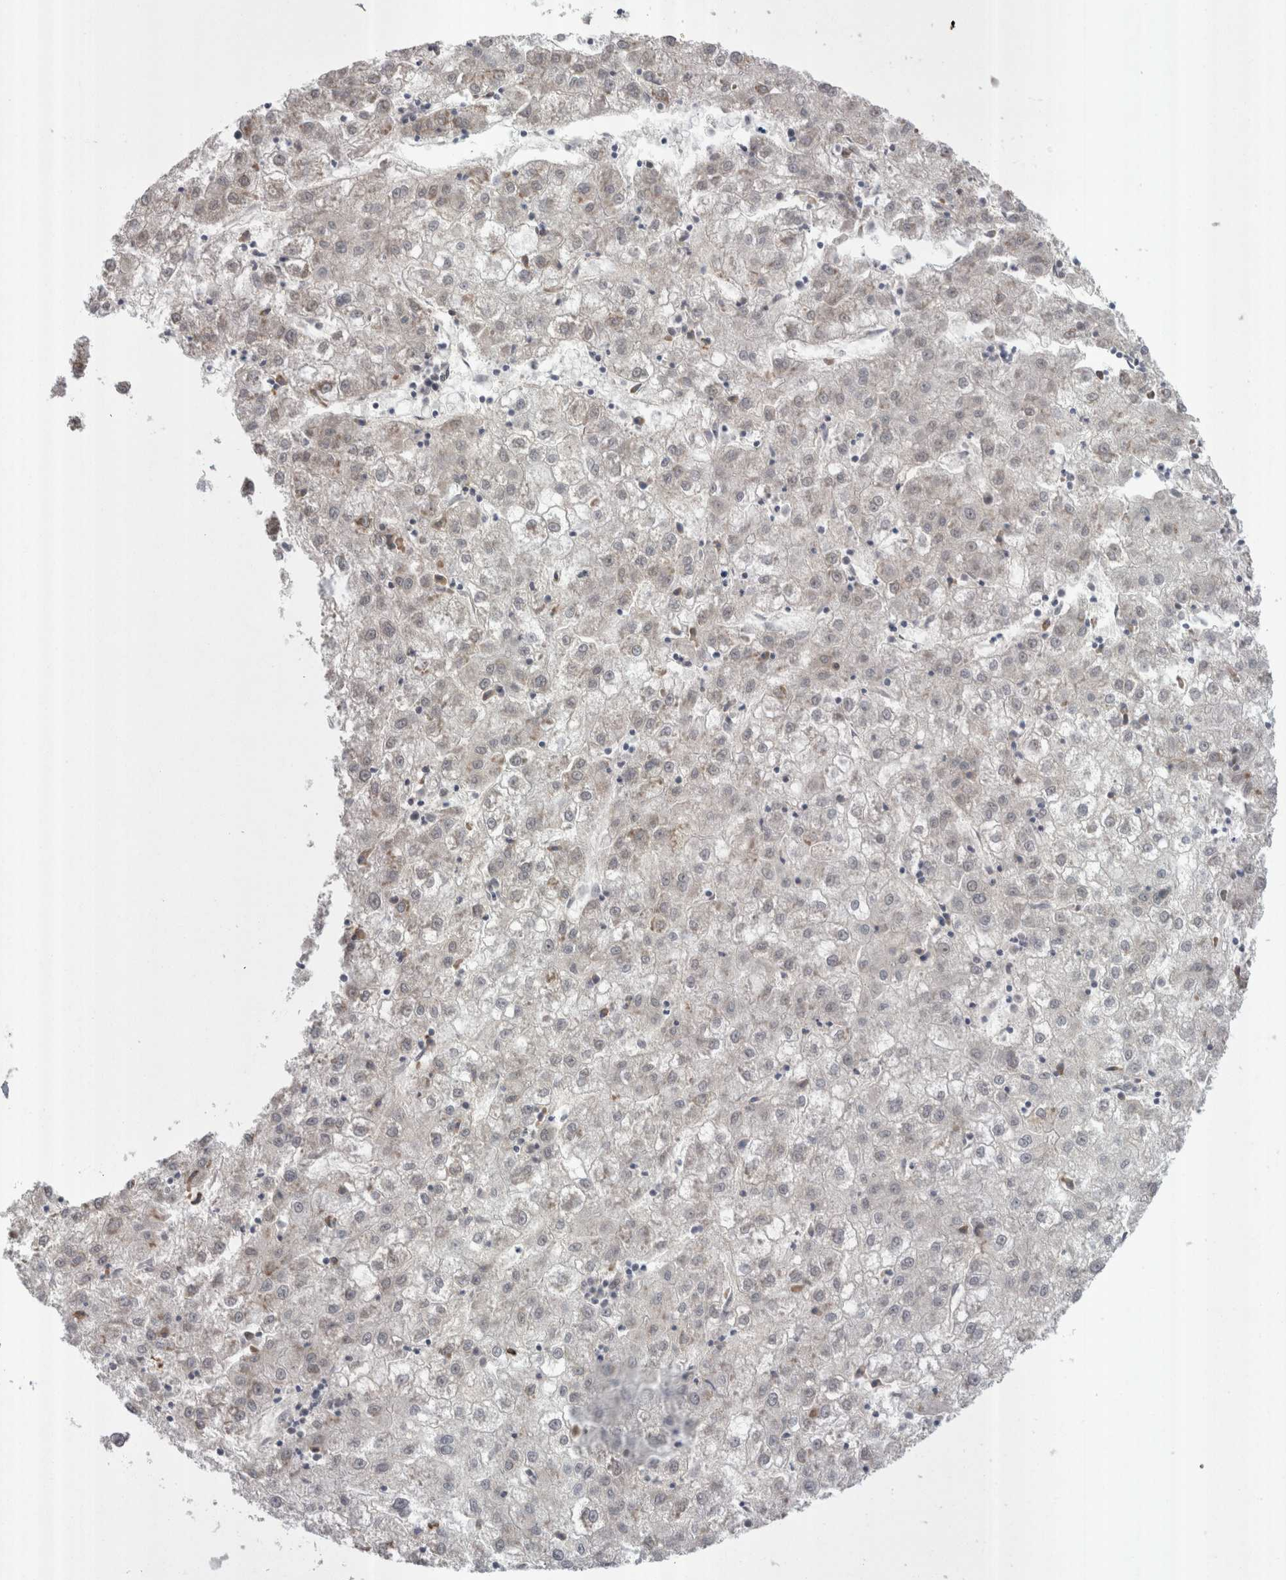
{"staining": {"intensity": "negative", "quantity": "none", "location": "none"}, "tissue": "liver cancer", "cell_type": "Tumor cells", "image_type": "cancer", "snomed": [{"axis": "morphology", "description": "Carcinoma, Hepatocellular, NOS"}, {"axis": "topography", "description": "Liver"}], "caption": "Immunohistochemical staining of human liver cancer (hepatocellular carcinoma) reveals no significant positivity in tumor cells.", "gene": "EXOSC4", "patient": {"sex": "male", "age": 72}}